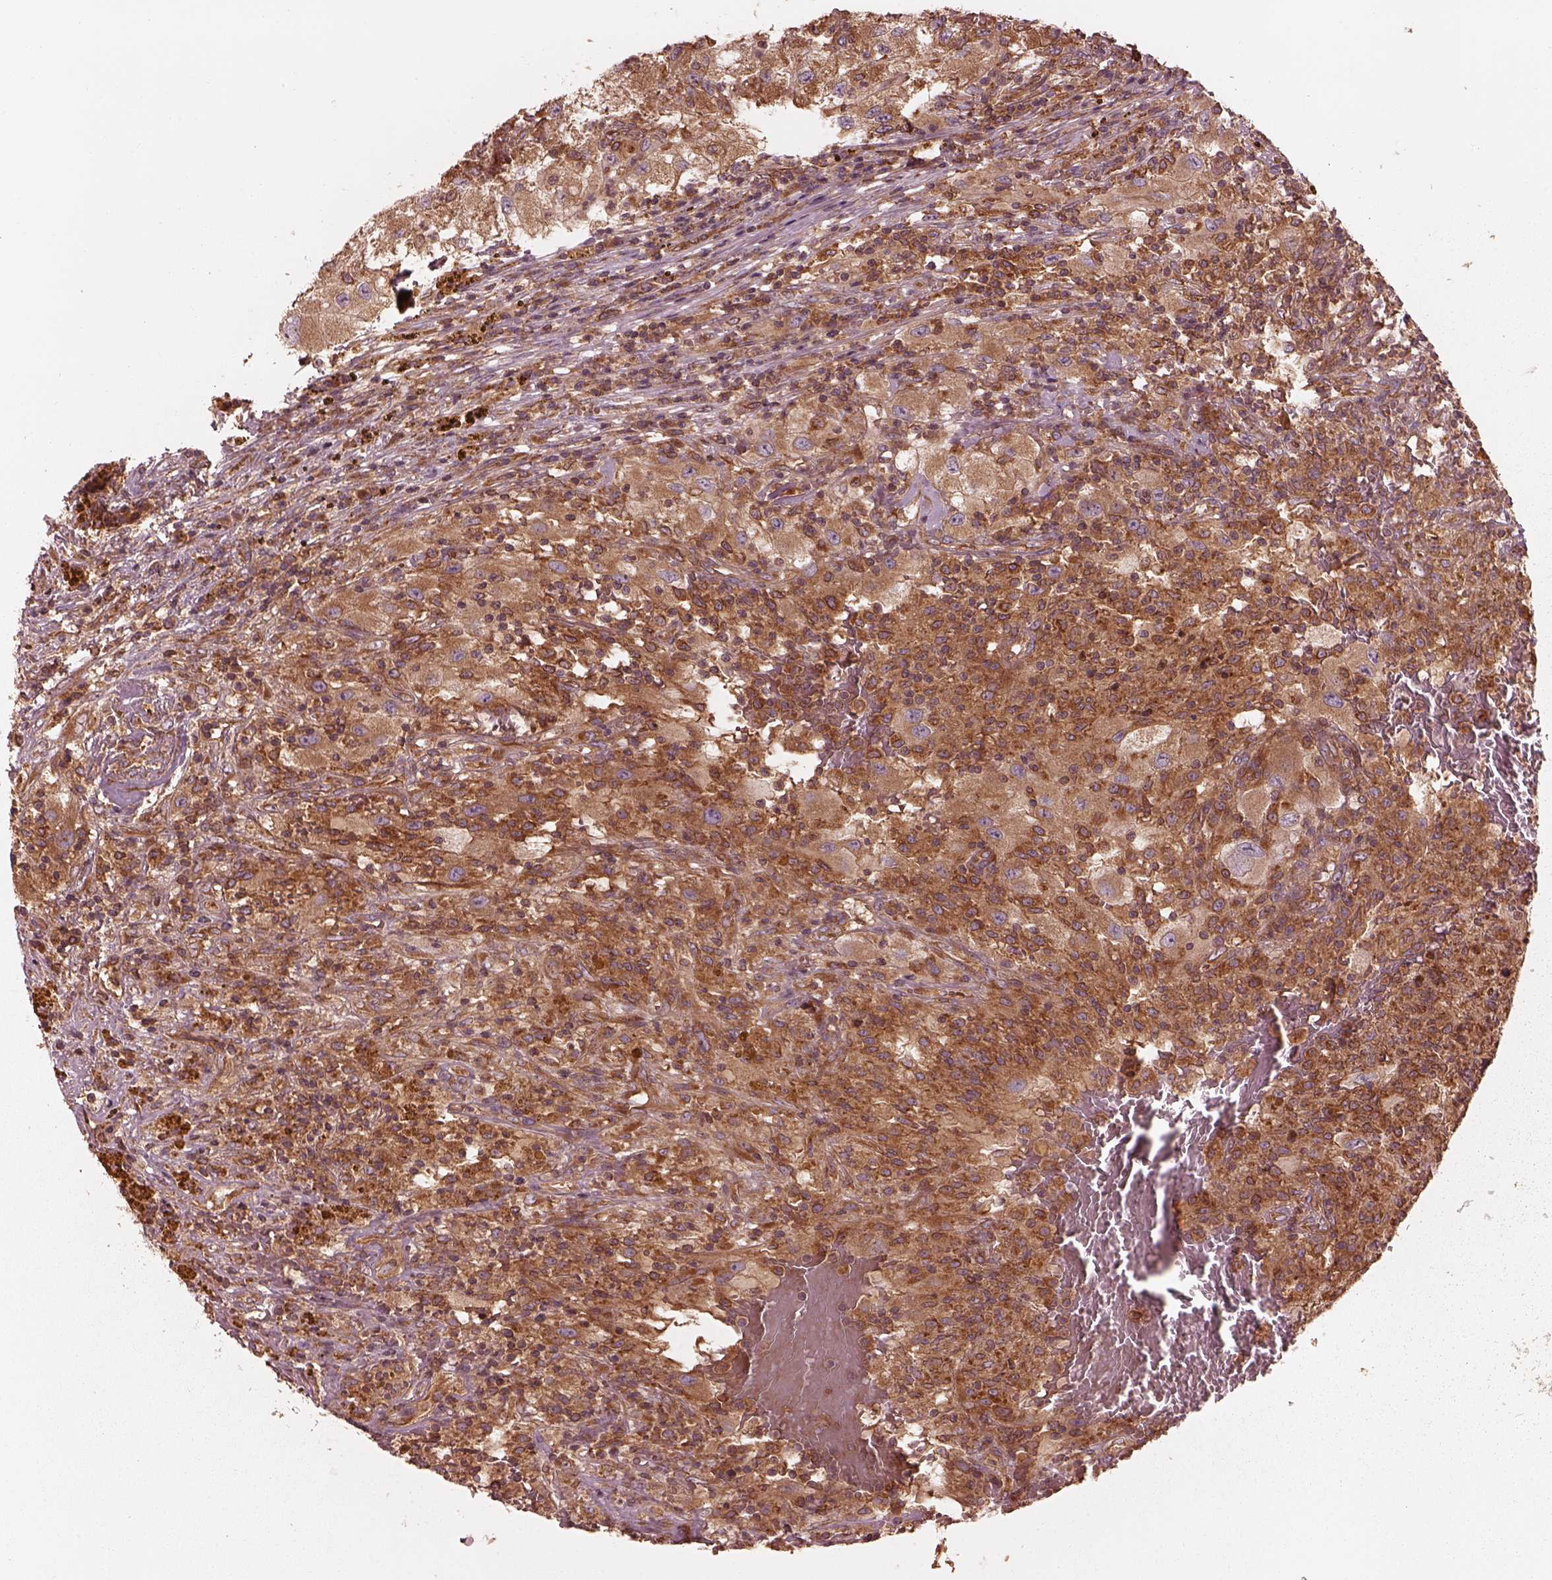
{"staining": {"intensity": "moderate", "quantity": ">75%", "location": "cytoplasmic/membranous"}, "tissue": "renal cancer", "cell_type": "Tumor cells", "image_type": "cancer", "snomed": [{"axis": "morphology", "description": "Adenocarcinoma, NOS"}, {"axis": "topography", "description": "Kidney"}], "caption": "IHC image of human renal adenocarcinoma stained for a protein (brown), which demonstrates medium levels of moderate cytoplasmic/membranous expression in approximately >75% of tumor cells.", "gene": "PIK3R2", "patient": {"sex": "female", "age": 67}}